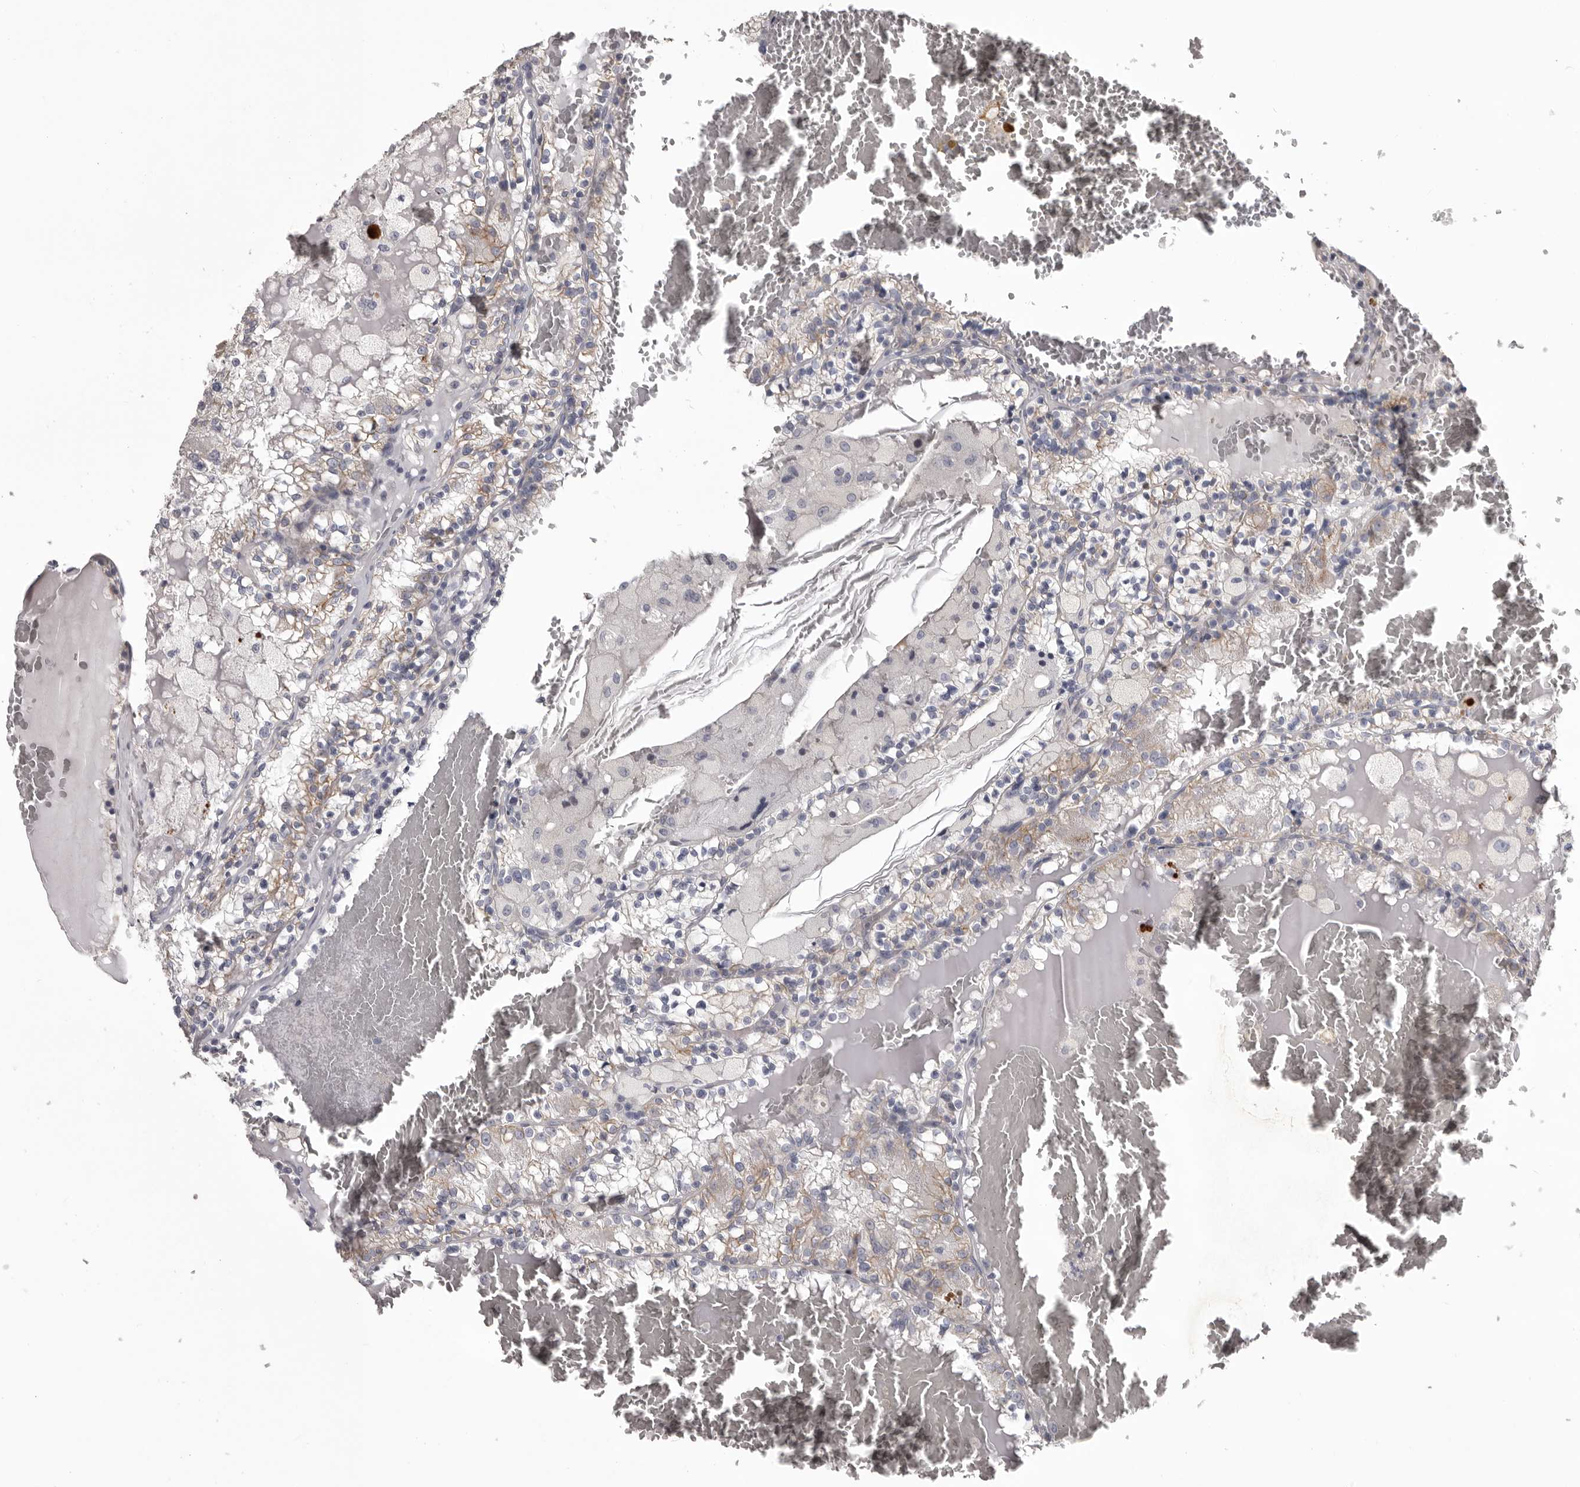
{"staining": {"intensity": "weak", "quantity": "<25%", "location": "cytoplasmic/membranous"}, "tissue": "renal cancer", "cell_type": "Tumor cells", "image_type": "cancer", "snomed": [{"axis": "morphology", "description": "Adenocarcinoma, NOS"}, {"axis": "topography", "description": "Kidney"}], "caption": "This is a image of immunohistochemistry (IHC) staining of adenocarcinoma (renal), which shows no expression in tumor cells.", "gene": "LPAR6", "patient": {"sex": "female", "age": 56}}